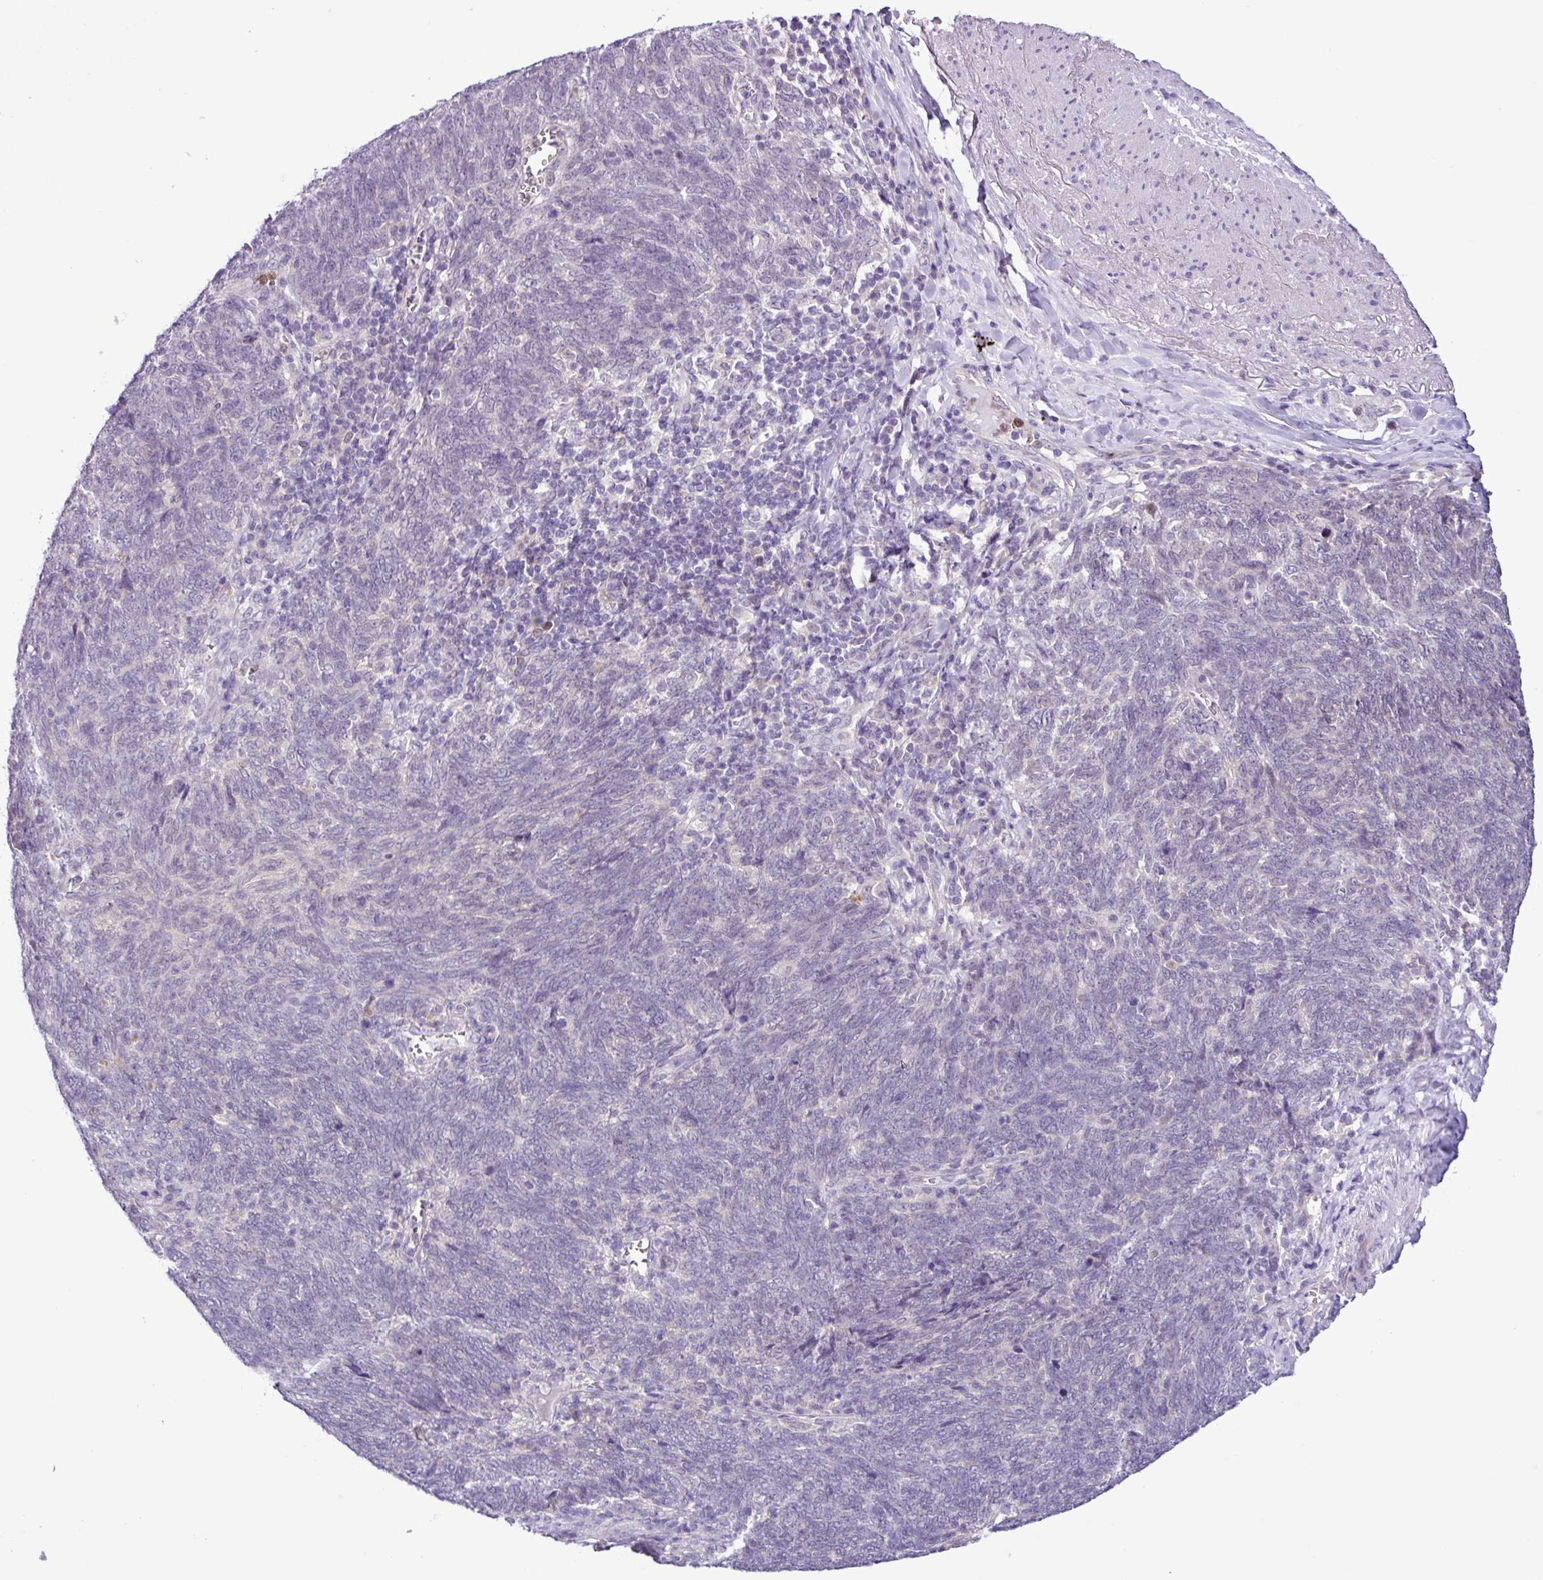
{"staining": {"intensity": "negative", "quantity": "none", "location": "none"}, "tissue": "lung cancer", "cell_type": "Tumor cells", "image_type": "cancer", "snomed": [{"axis": "morphology", "description": "Squamous cell carcinoma, NOS"}, {"axis": "topography", "description": "Lung"}], "caption": "DAB (3,3'-diaminobenzidine) immunohistochemical staining of lung cancer (squamous cell carcinoma) reveals no significant positivity in tumor cells. Nuclei are stained in blue.", "gene": "TONSL", "patient": {"sex": "female", "age": 72}}